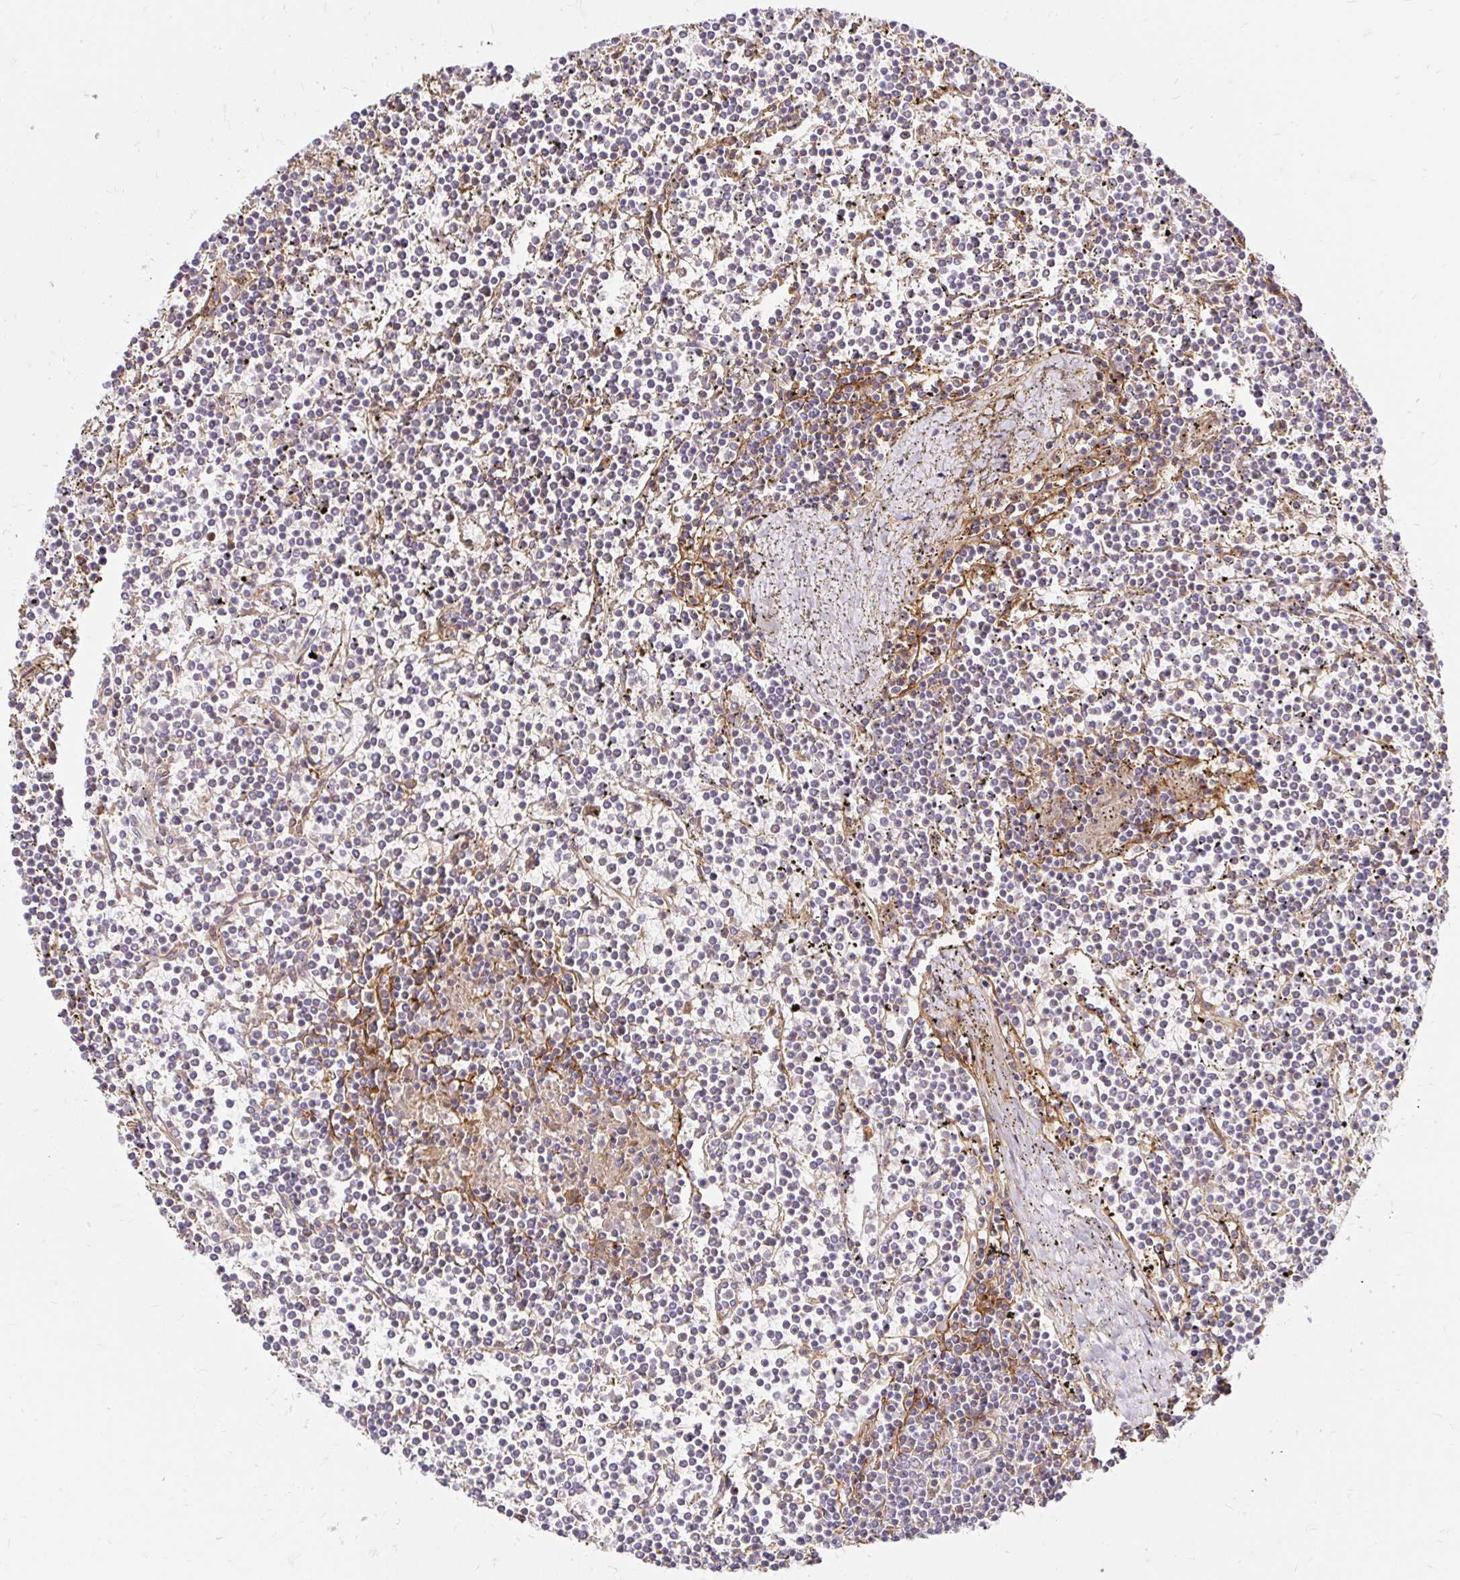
{"staining": {"intensity": "negative", "quantity": "none", "location": "none"}, "tissue": "lymphoma", "cell_type": "Tumor cells", "image_type": "cancer", "snomed": [{"axis": "morphology", "description": "Malignant lymphoma, non-Hodgkin's type, Low grade"}, {"axis": "topography", "description": "Spleen"}], "caption": "IHC photomicrograph of neoplastic tissue: lymphoma stained with DAB reveals no significant protein staining in tumor cells.", "gene": "ITGA2", "patient": {"sex": "female", "age": 19}}